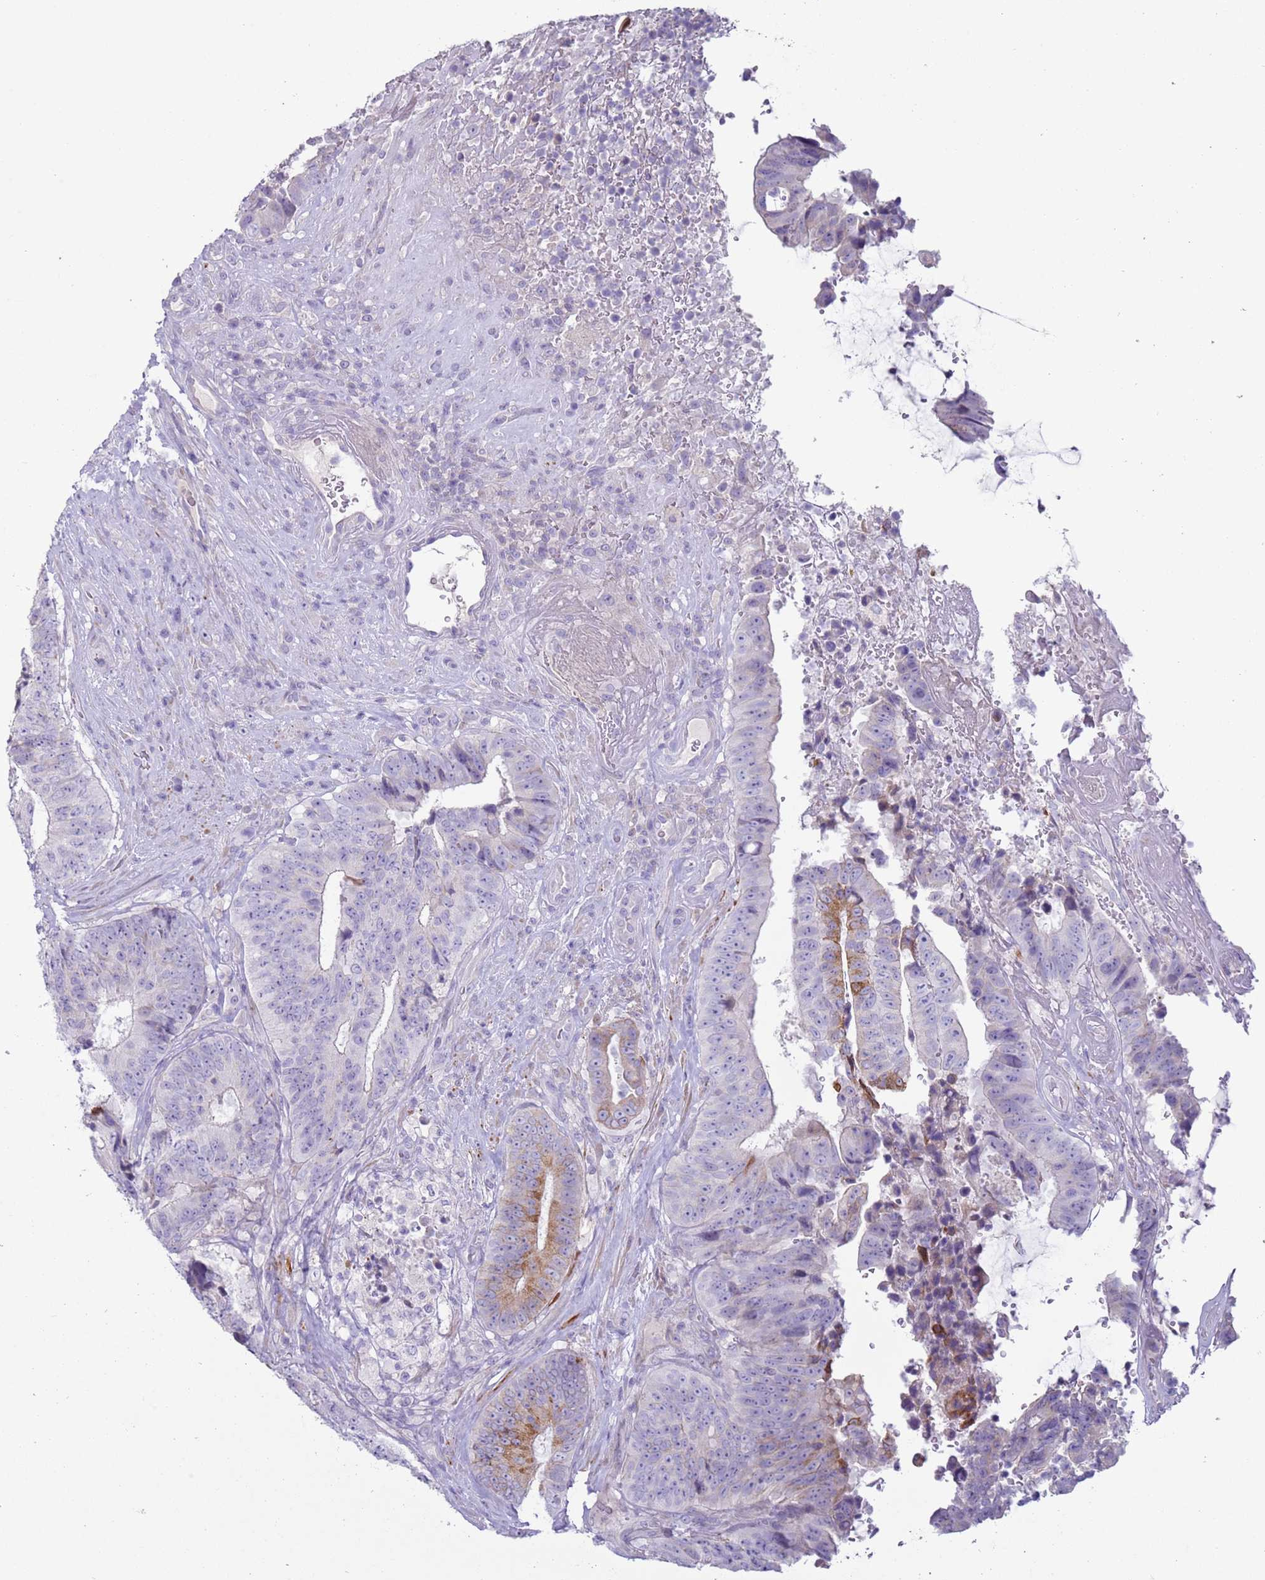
{"staining": {"intensity": "moderate", "quantity": "<25%", "location": "cytoplasmic/membranous"}, "tissue": "colorectal cancer", "cell_type": "Tumor cells", "image_type": "cancer", "snomed": [{"axis": "morphology", "description": "Adenocarcinoma, NOS"}, {"axis": "topography", "description": "Rectum"}], "caption": "DAB immunohistochemical staining of adenocarcinoma (colorectal) exhibits moderate cytoplasmic/membranous protein positivity in about <25% of tumor cells.", "gene": "NPAP1", "patient": {"sex": "male", "age": 72}}